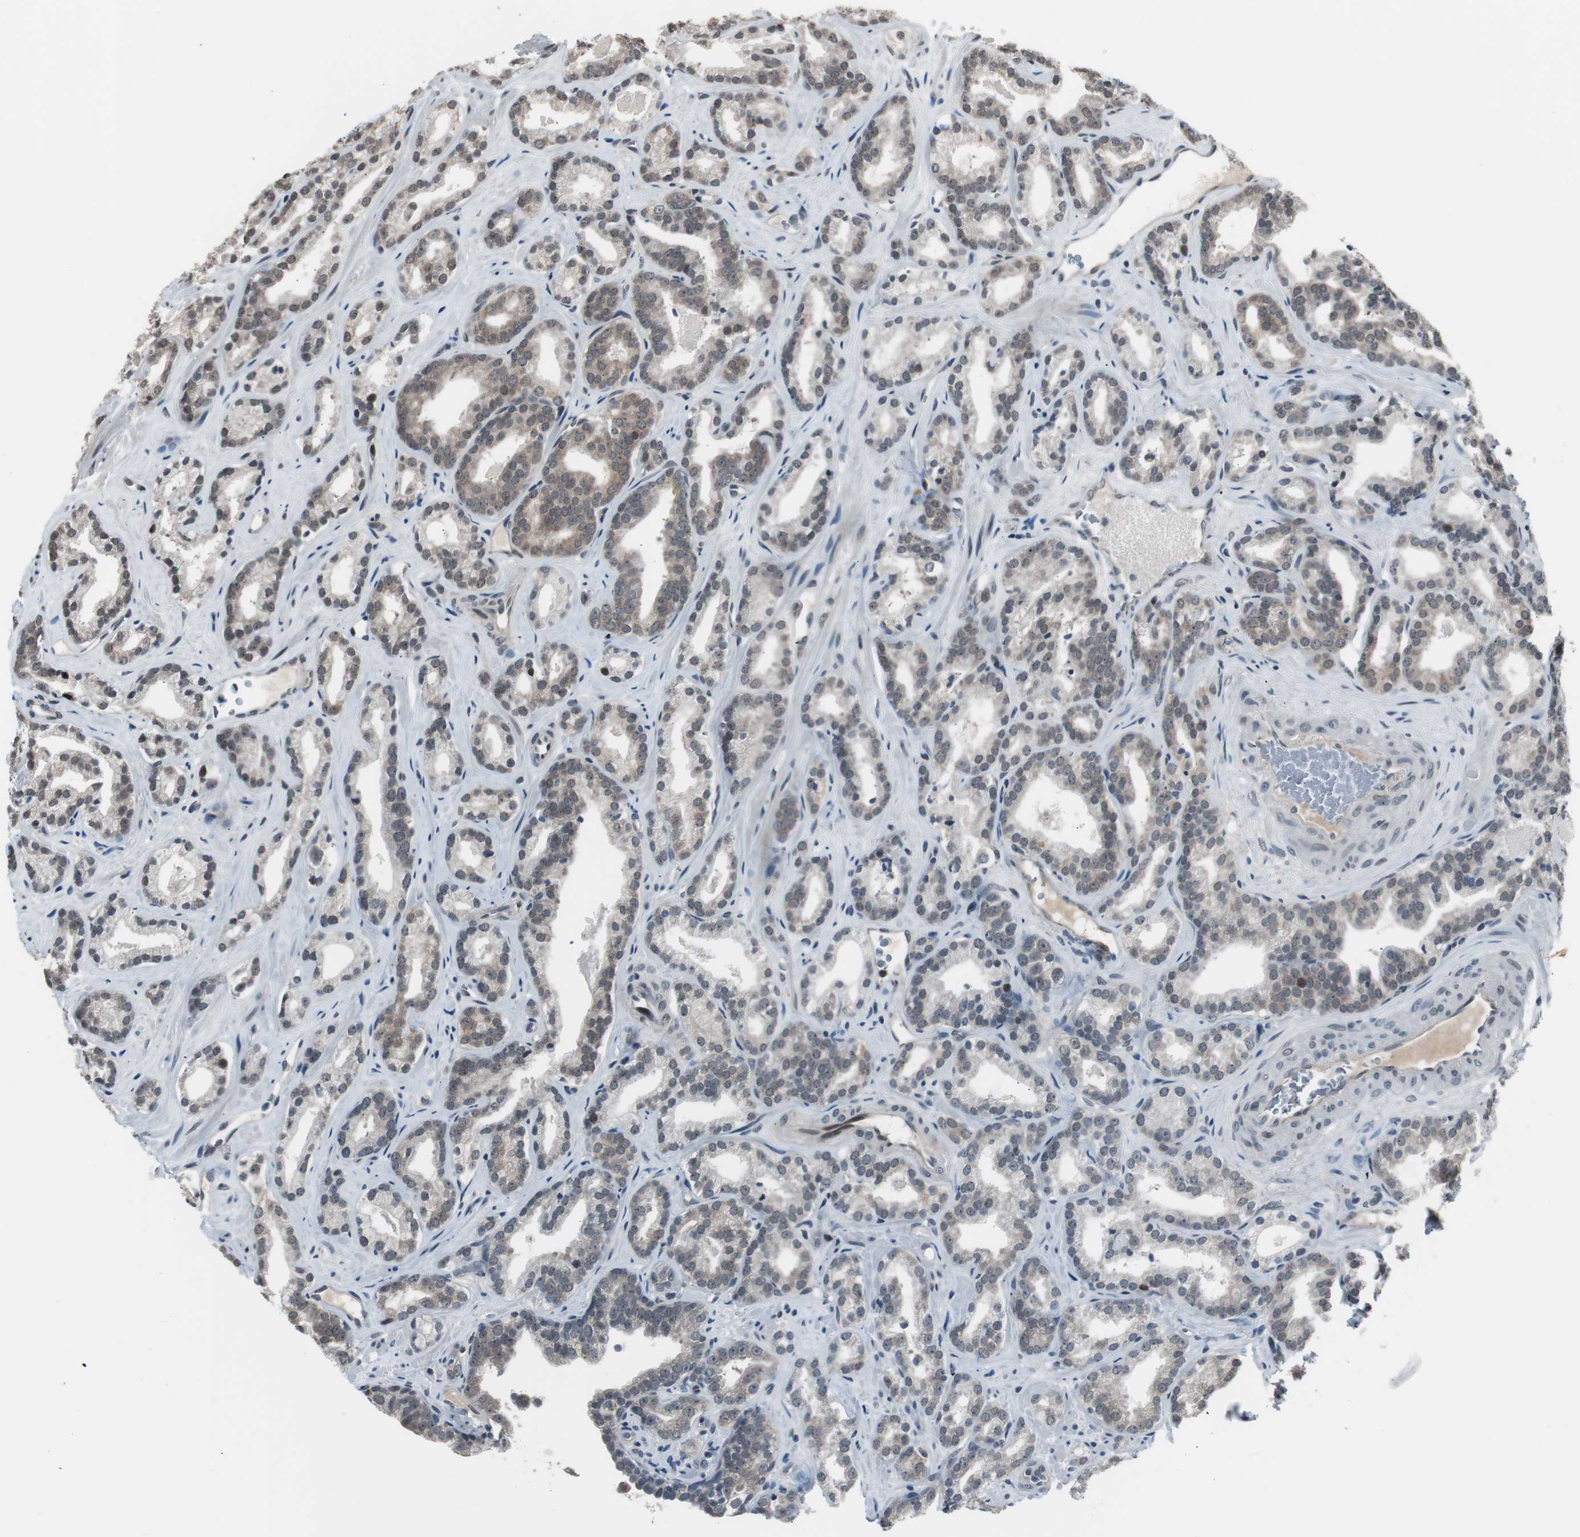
{"staining": {"intensity": "weak", "quantity": "25%-75%", "location": "cytoplasmic/membranous"}, "tissue": "prostate cancer", "cell_type": "Tumor cells", "image_type": "cancer", "snomed": [{"axis": "morphology", "description": "Adenocarcinoma, Low grade"}, {"axis": "topography", "description": "Prostate"}], "caption": "Weak cytoplasmic/membranous protein staining is appreciated in approximately 25%-75% of tumor cells in prostate cancer.", "gene": "BOLA1", "patient": {"sex": "male", "age": 63}}